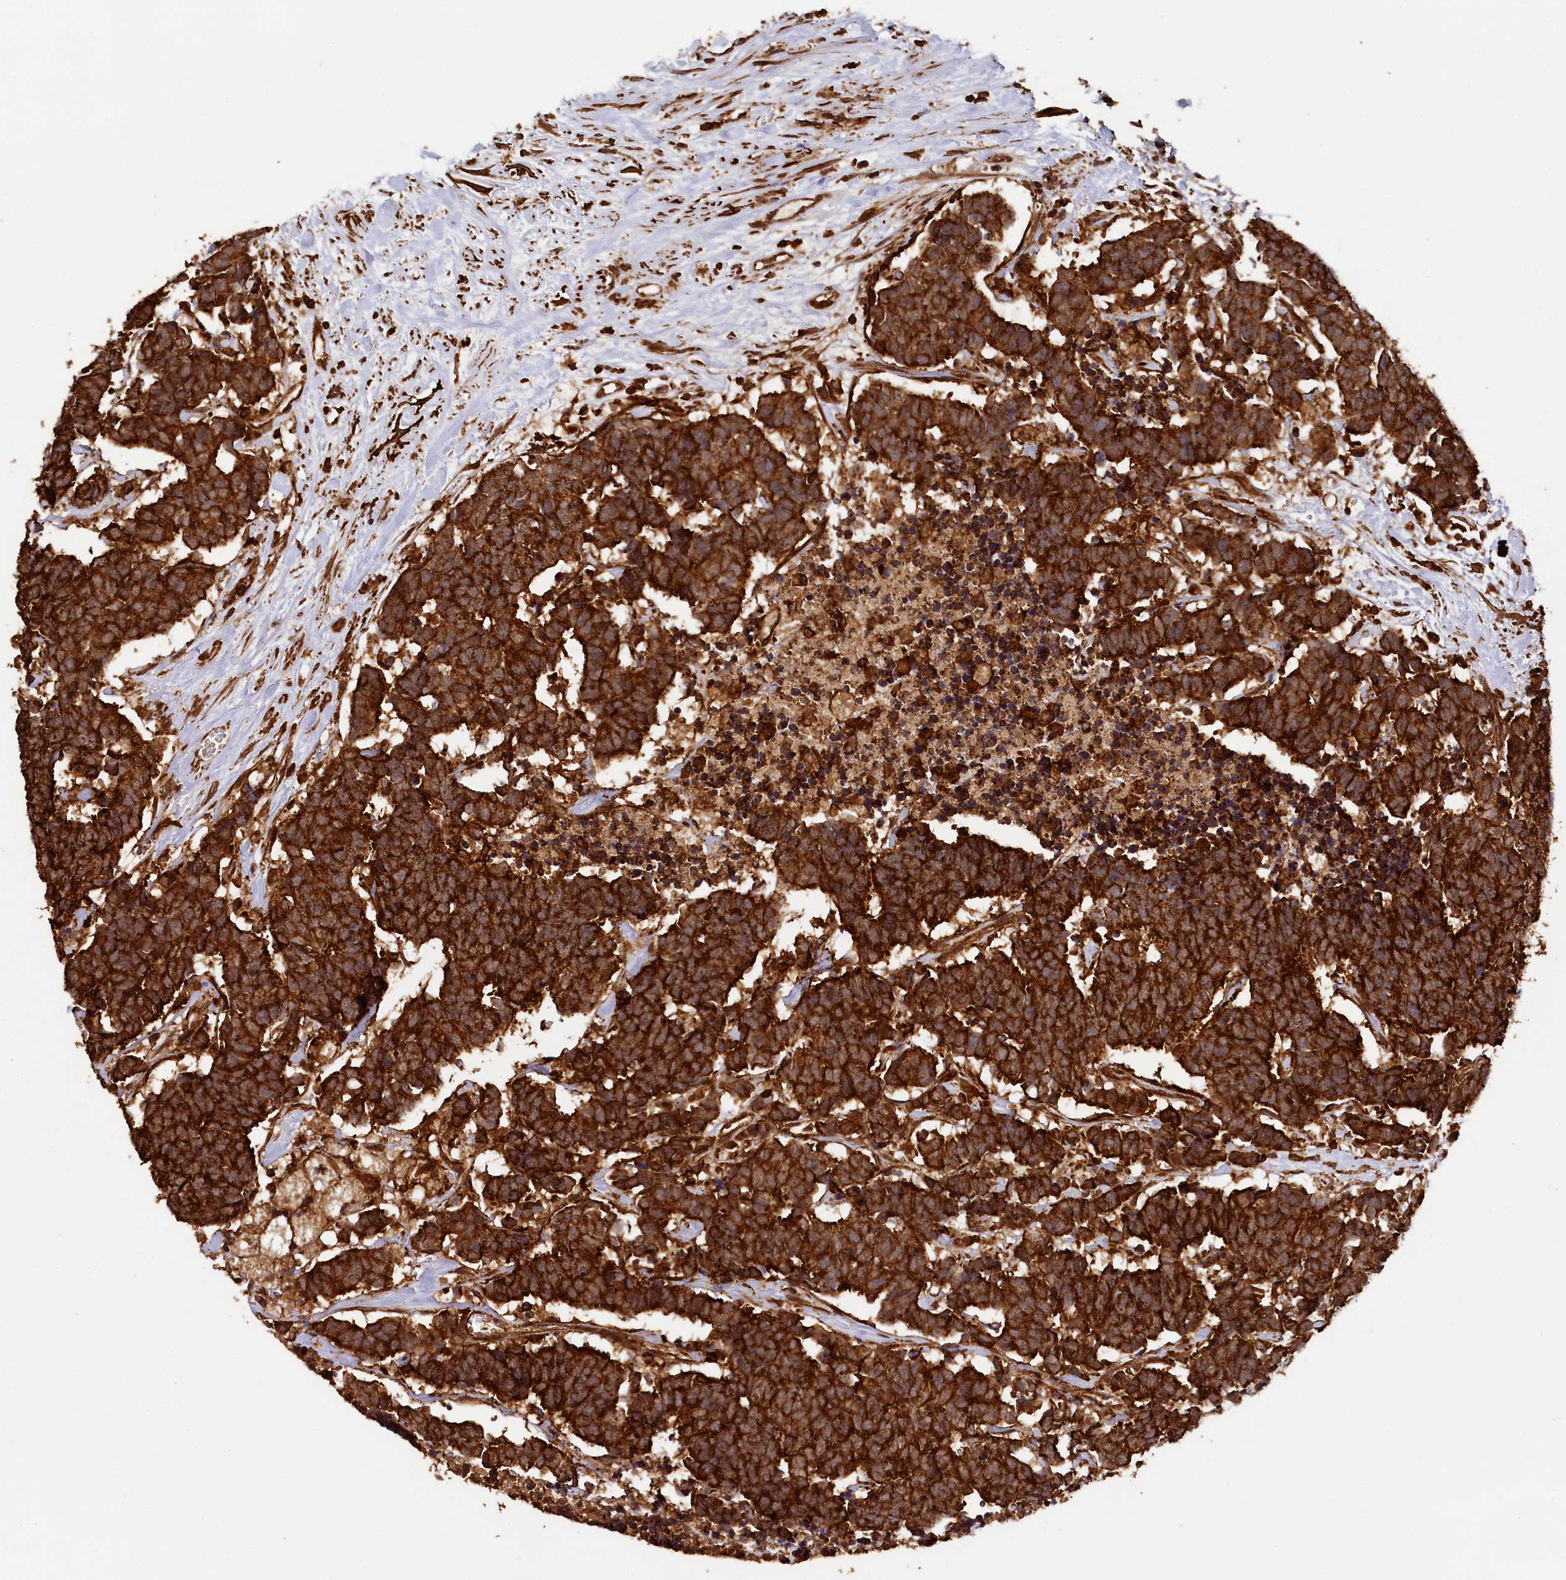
{"staining": {"intensity": "strong", "quantity": ">75%", "location": "cytoplasmic/membranous"}, "tissue": "carcinoid", "cell_type": "Tumor cells", "image_type": "cancer", "snomed": [{"axis": "morphology", "description": "Carcinoma, NOS"}, {"axis": "morphology", "description": "Carcinoid, malignant, NOS"}, {"axis": "topography", "description": "Urinary bladder"}], "caption": "This image exhibits immunohistochemistry staining of carcinoma, with high strong cytoplasmic/membranous positivity in about >75% of tumor cells.", "gene": "STUB1", "patient": {"sex": "male", "age": 57}}